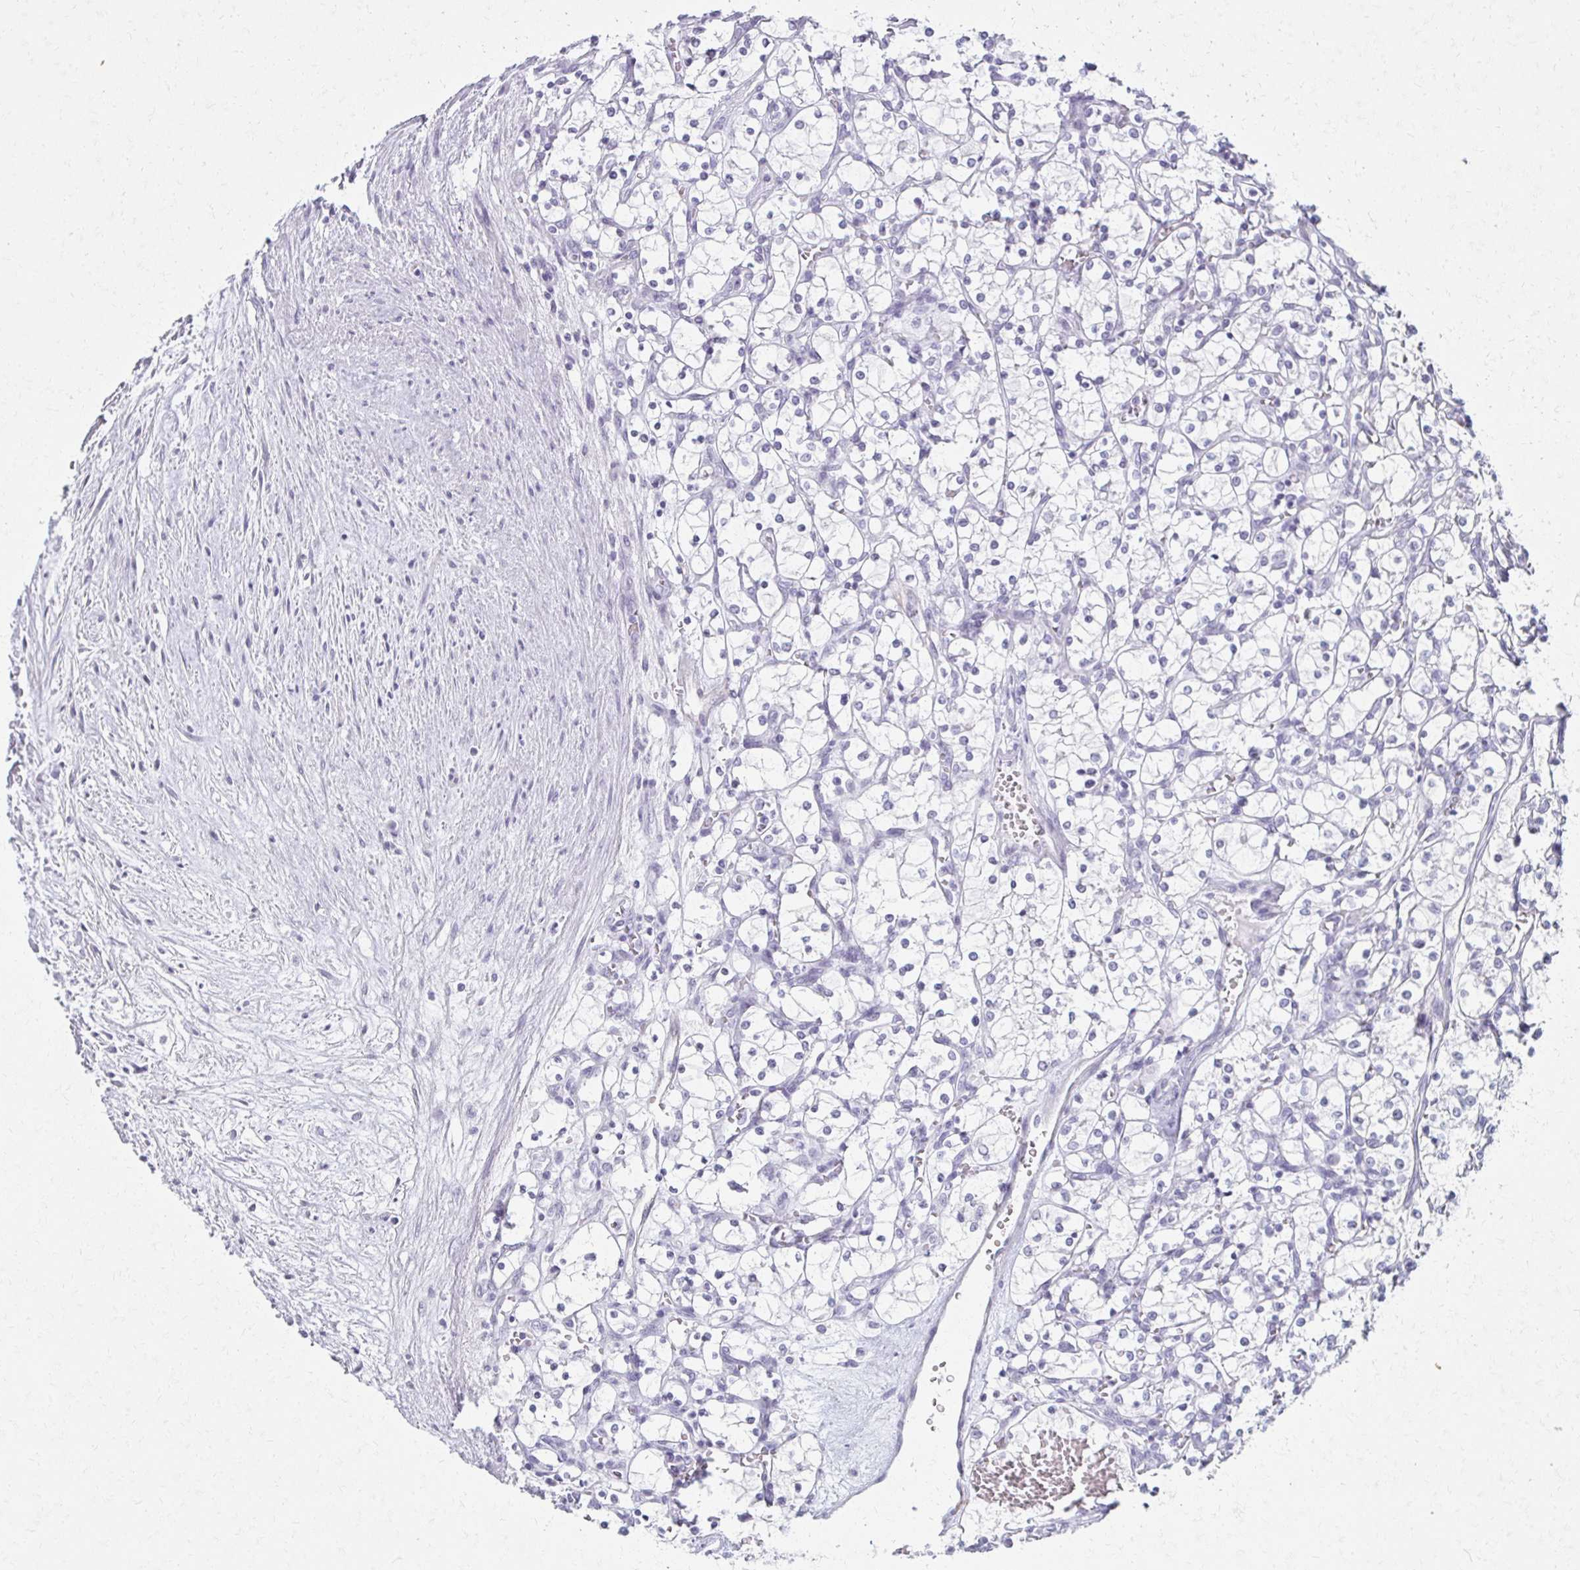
{"staining": {"intensity": "negative", "quantity": "none", "location": "none"}, "tissue": "renal cancer", "cell_type": "Tumor cells", "image_type": "cancer", "snomed": [{"axis": "morphology", "description": "Adenocarcinoma, NOS"}, {"axis": "topography", "description": "Kidney"}], "caption": "This is a micrograph of IHC staining of adenocarcinoma (renal), which shows no positivity in tumor cells. Nuclei are stained in blue.", "gene": "MORC4", "patient": {"sex": "female", "age": 69}}